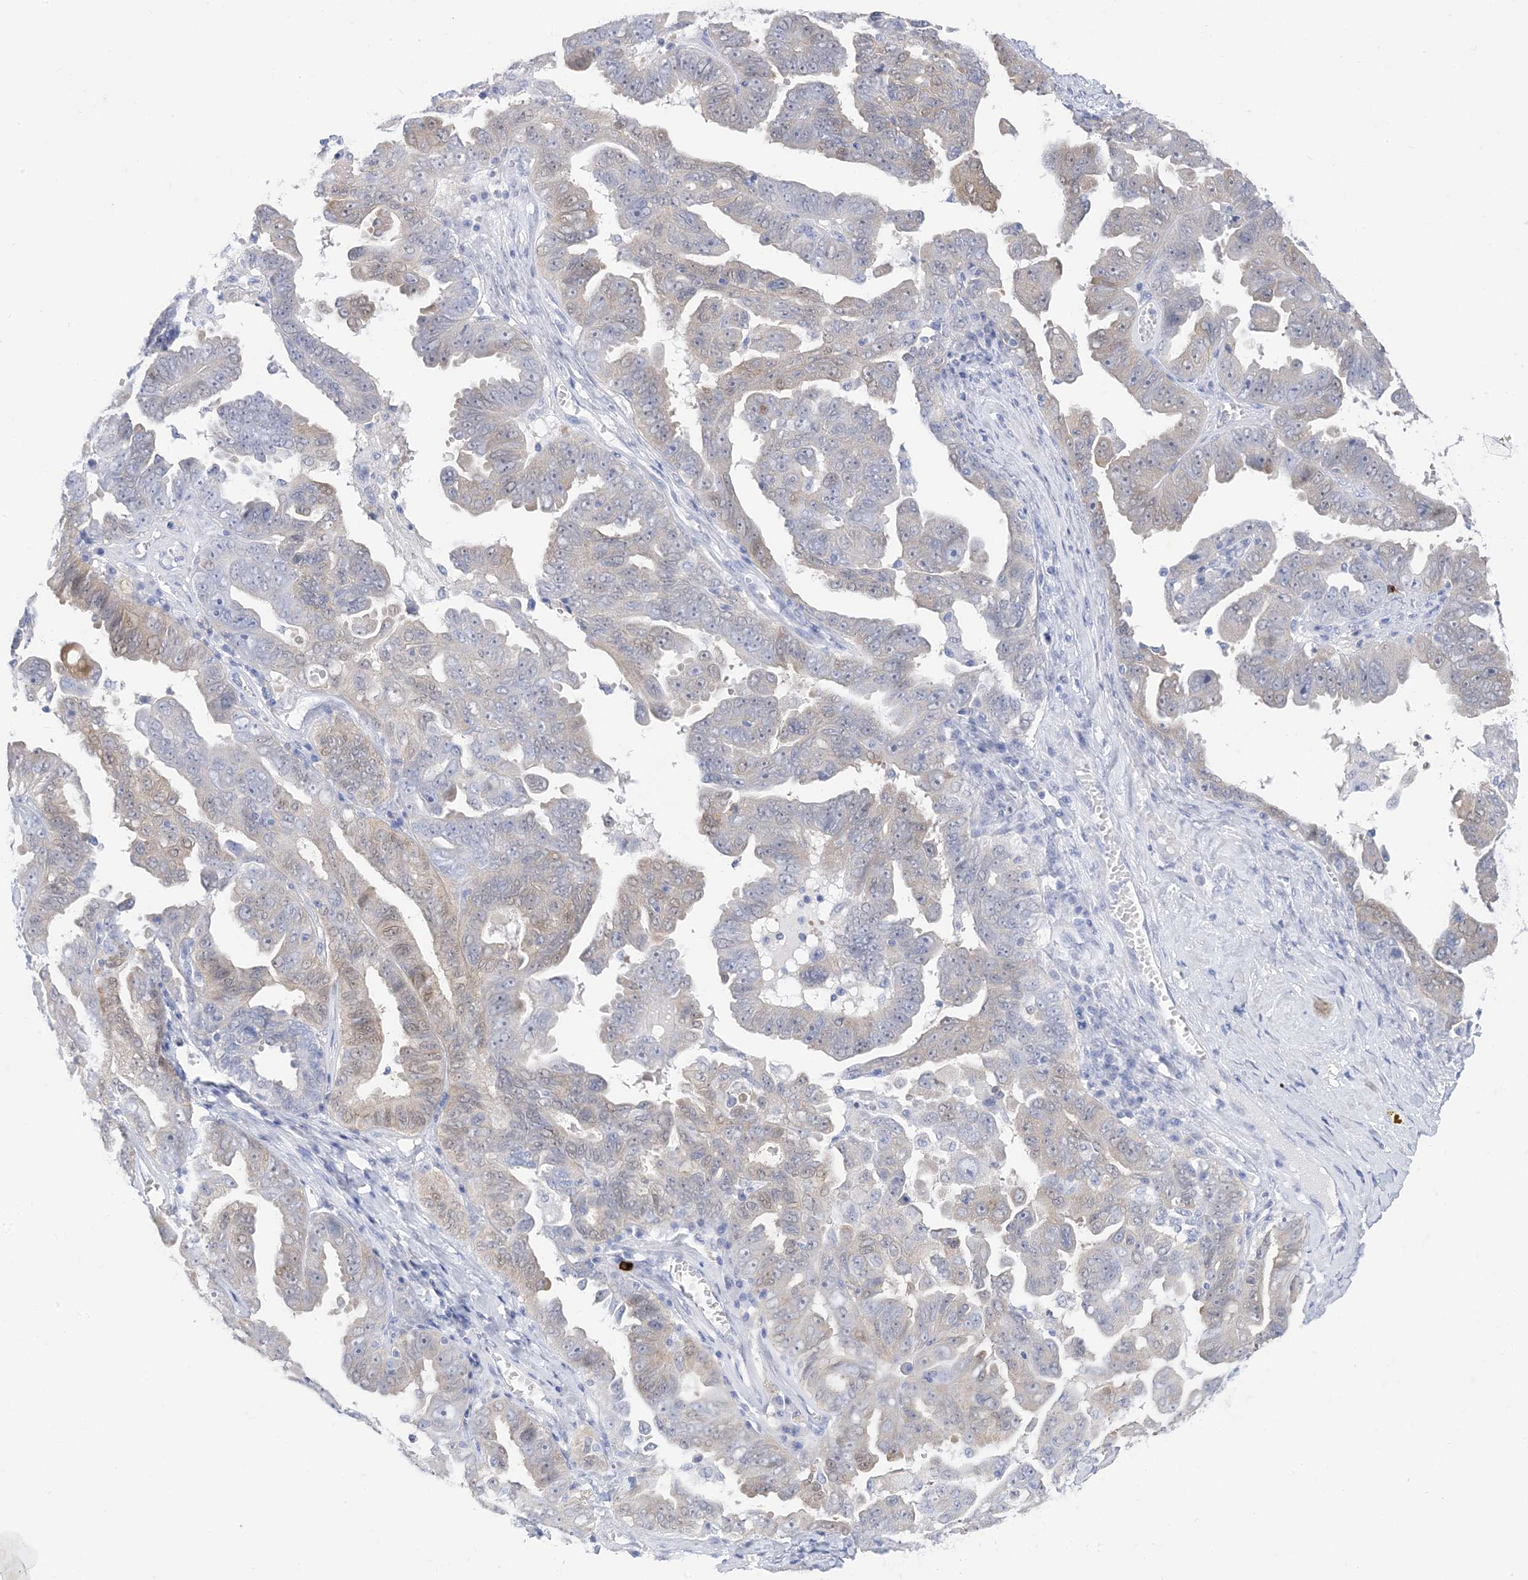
{"staining": {"intensity": "weak", "quantity": "<25%", "location": "cytoplasmic/membranous"}, "tissue": "ovarian cancer", "cell_type": "Tumor cells", "image_type": "cancer", "snomed": [{"axis": "morphology", "description": "Carcinoma, endometroid"}, {"axis": "topography", "description": "Ovary"}], "caption": "IHC image of neoplastic tissue: human ovarian cancer (endometroid carcinoma) stained with DAB exhibits no significant protein expression in tumor cells. The staining is performed using DAB brown chromogen with nuclei counter-stained in using hematoxylin.", "gene": "SH3YL1", "patient": {"sex": "female", "age": 62}}